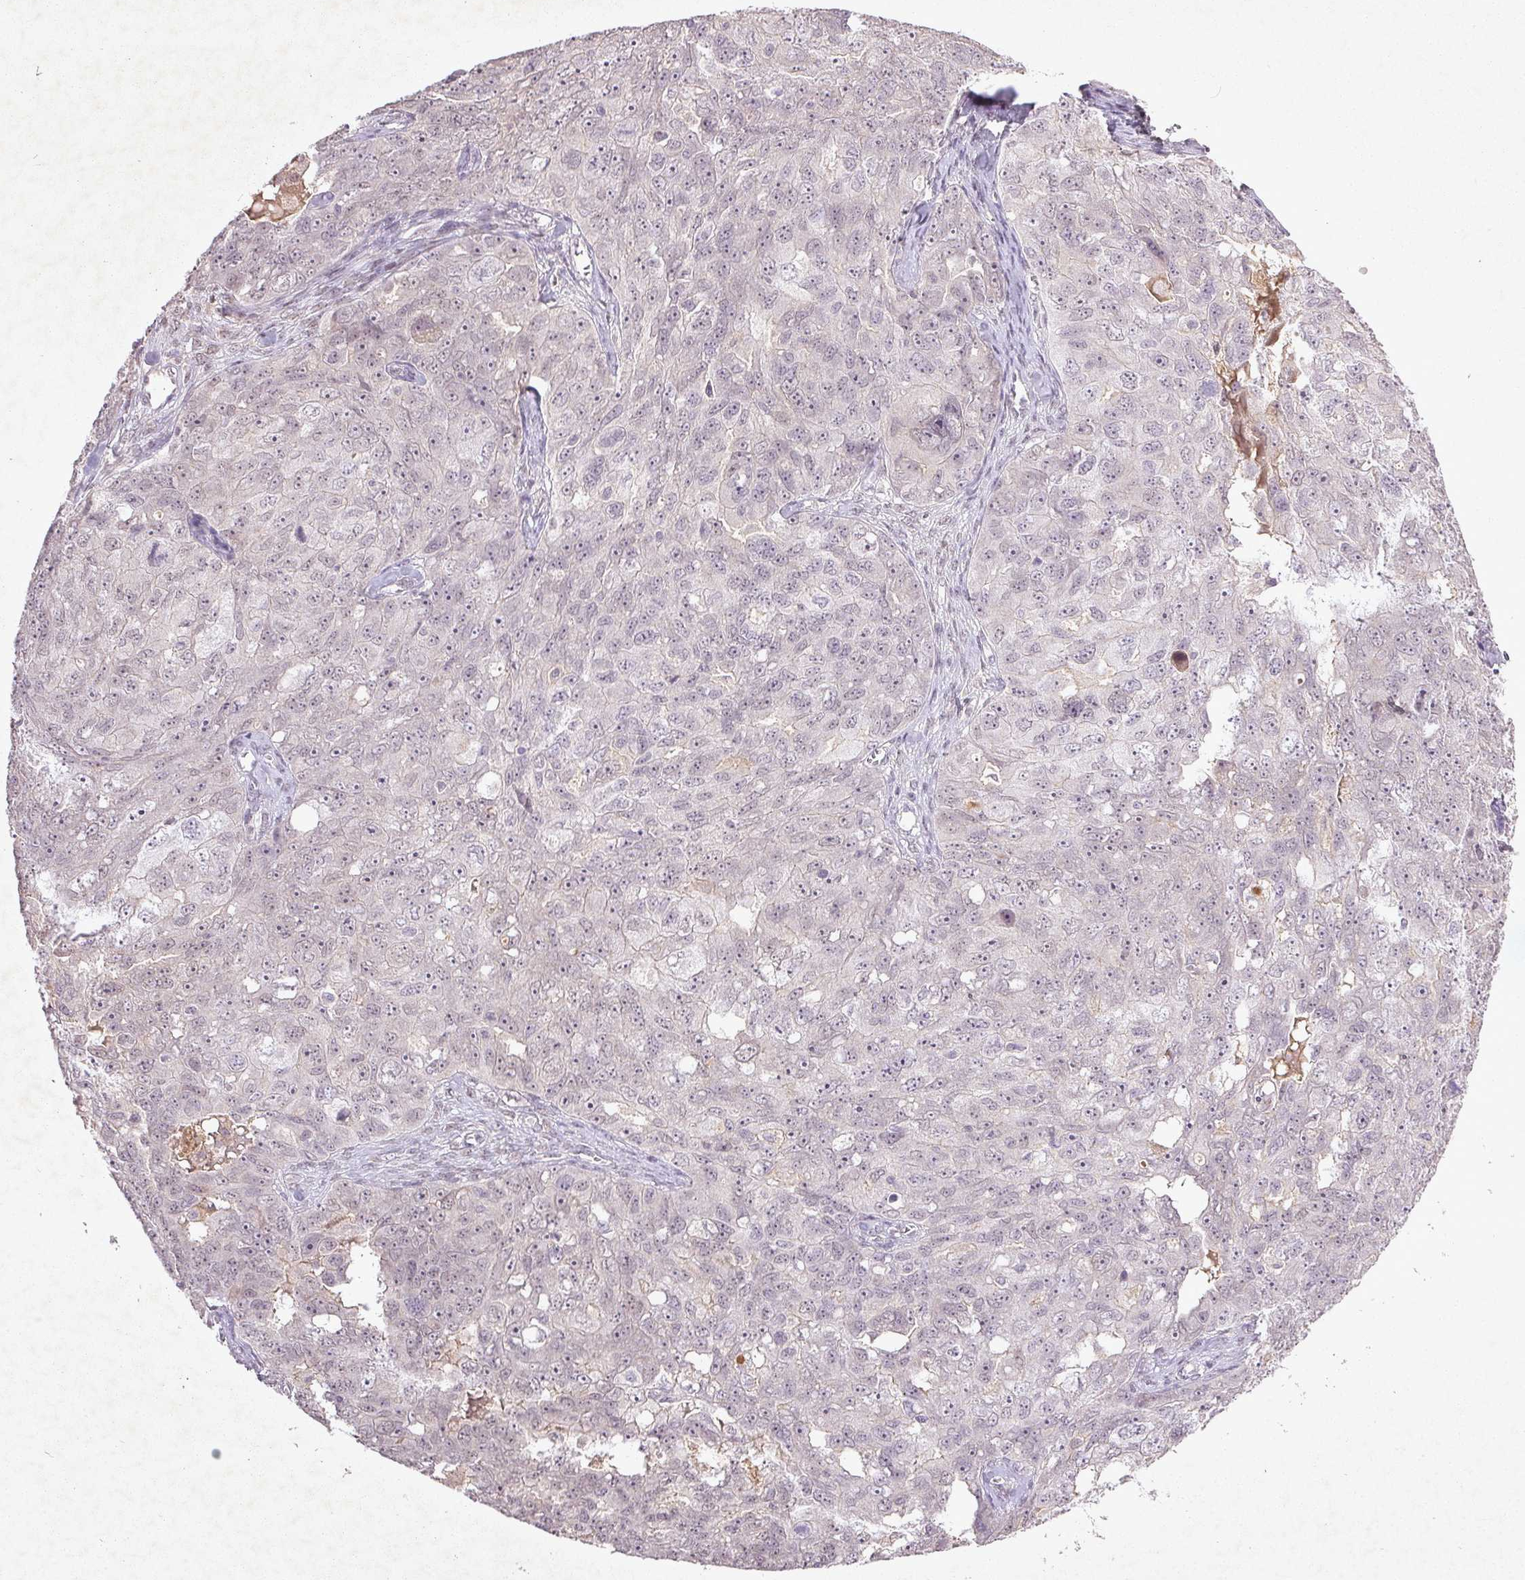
{"staining": {"intensity": "negative", "quantity": "none", "location": "none"}, "tissue": "ovarian cancer", "cell_type": "Tumor cells", "image_type": "cancer", "snomed": [{"axis": "morphology", "description": "Carcinoma, endometroid"}, {"axis": "topography", "description": "Ovary"}], "caption": "This is an immunohistochemistry (IHC) micrograph of ovarian cancer (endometroid carcinoma). There is no expression in tumor cells.", "gene": "FAM168B", "patient": {"sex": "female", "age": 70}}